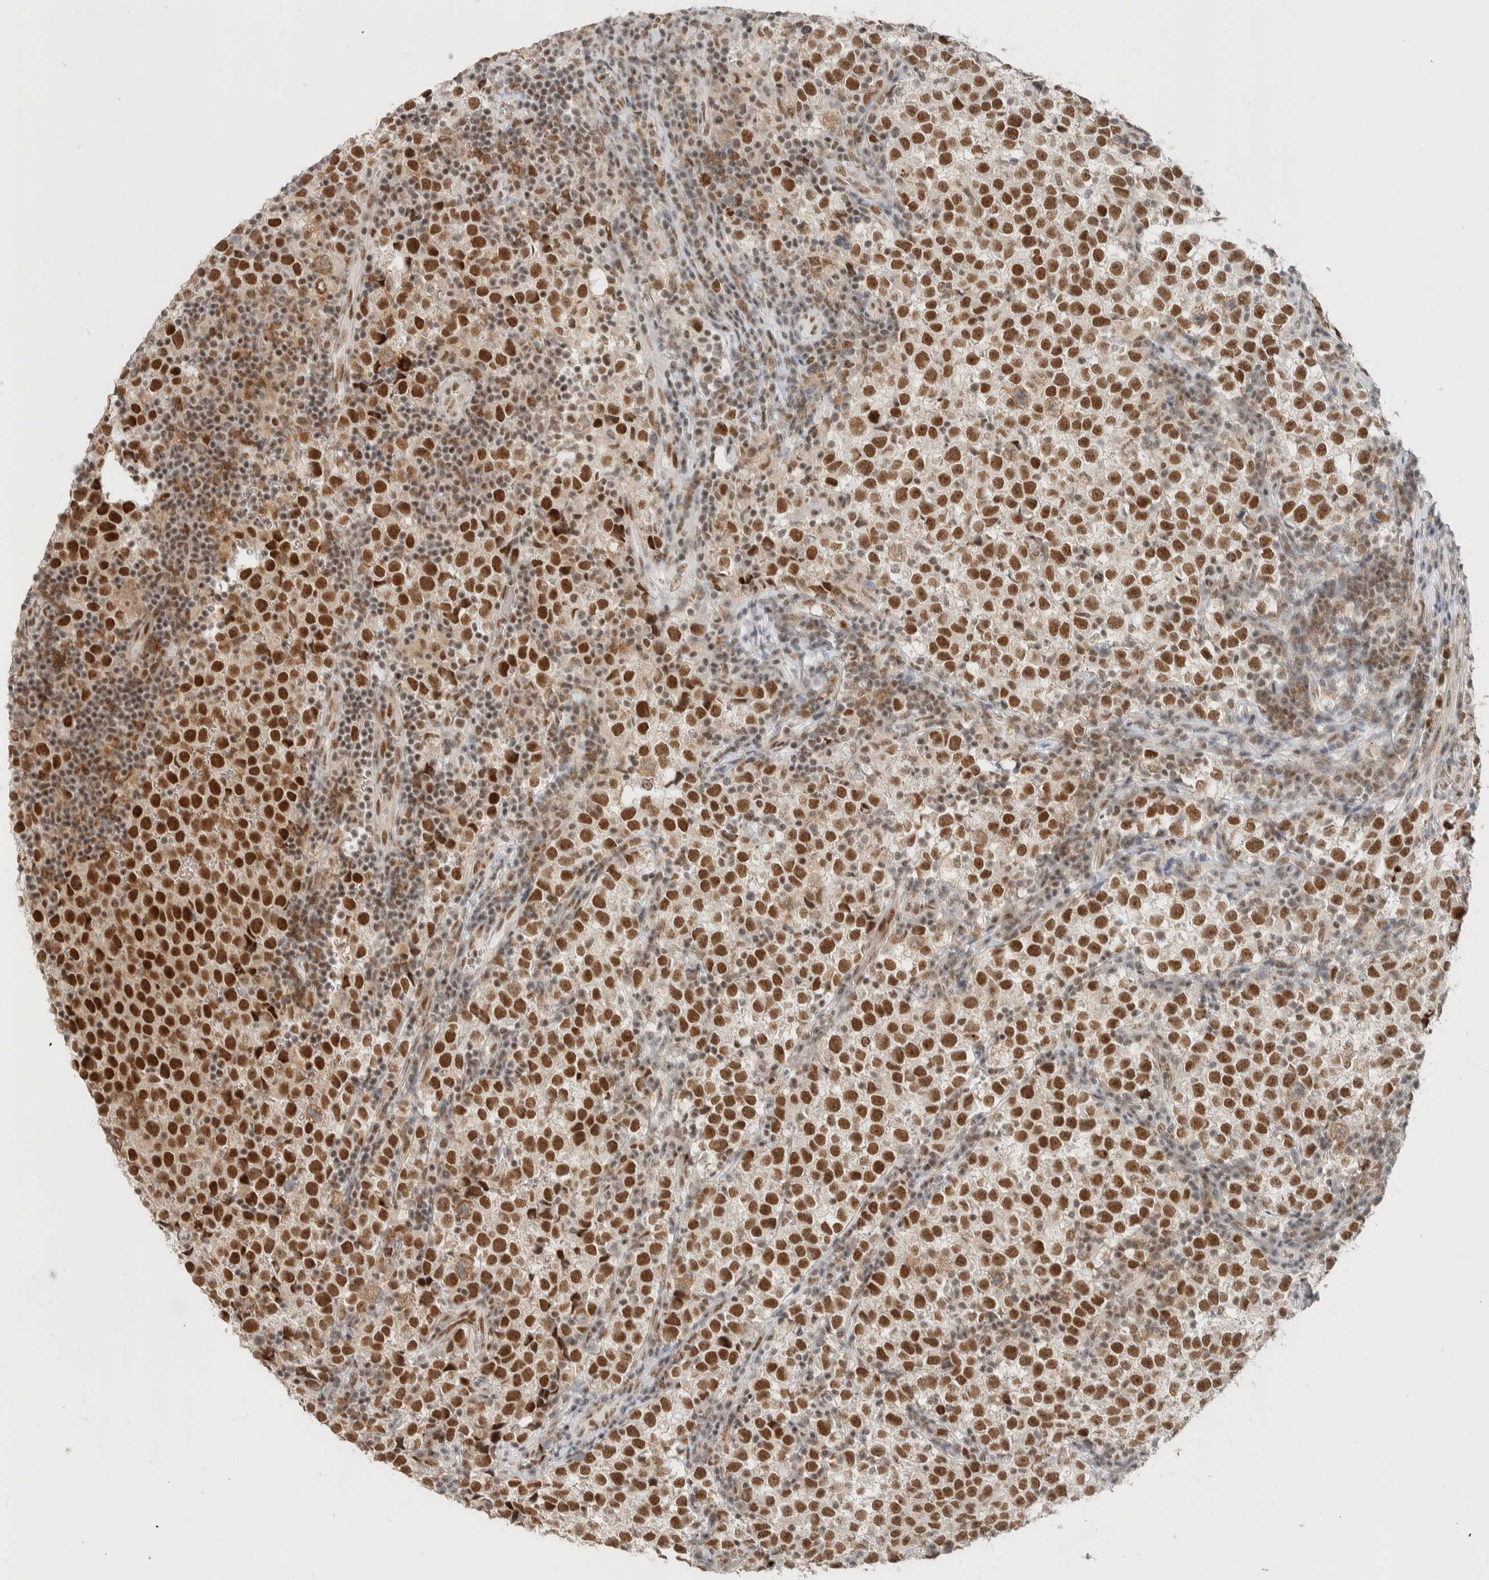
{"staining": {"intensity": "strong", "quantity": ">75%", "location": "nuclear"}, "tissue": "testis cancer", "cell_type": "Tumor cells", "image_type": "cancer", "snomed": [{"axis": "morphology", "description": "Normal tissue, NOS"}, {"axis": "morphology", "description": "Seminoma, NOS"}, {"axis": "topography", "description": "Testis"}], "caption": "Testis seminoma was stained to show a protein in brown. There is high levels of strong nuclear positivity in about >75% of tumor cells.", "gene": "ZBTB2", "patient": {"sex": "male", "age": 43}}